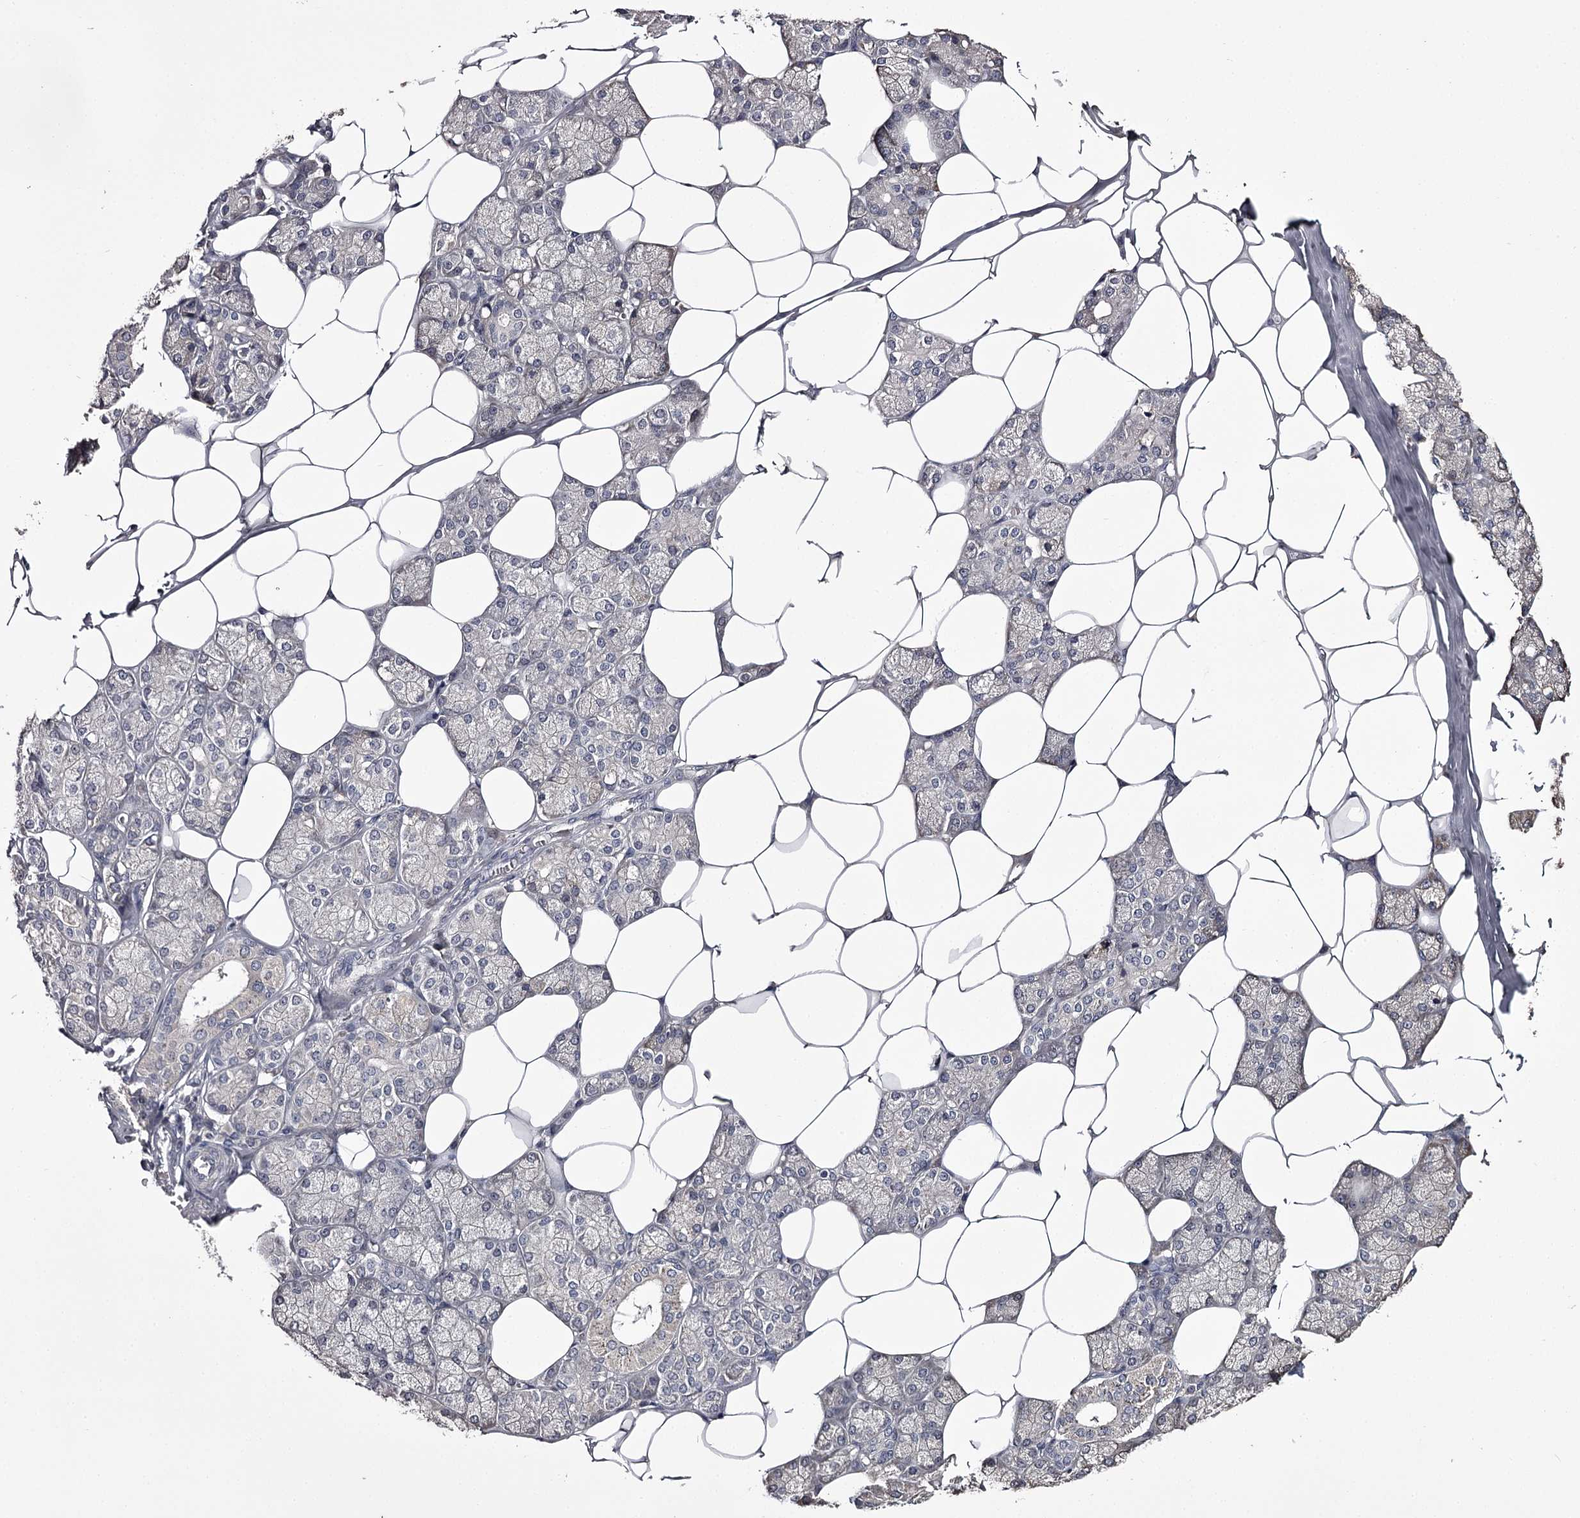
{"staining": {"intensity": "negative", "quantity": "none", "location": "none"}, "tissue": "salivary gland", "cell_type": "Glandular cells", "image_type": "normal", "snomed": [{"axis": "morphology", "description": "Normal tissue, NOS"}, {"axis": "topography", "description": "Salivary gland"}], "caption": "Immunohistochemistry (IHC) image of unremarkable salivary gland: salivary gland stained with DAB reveals no significant protein positivity in glandular cells.", "gene": "PRM2", "patient": {"sex": "male", "age": 62}}